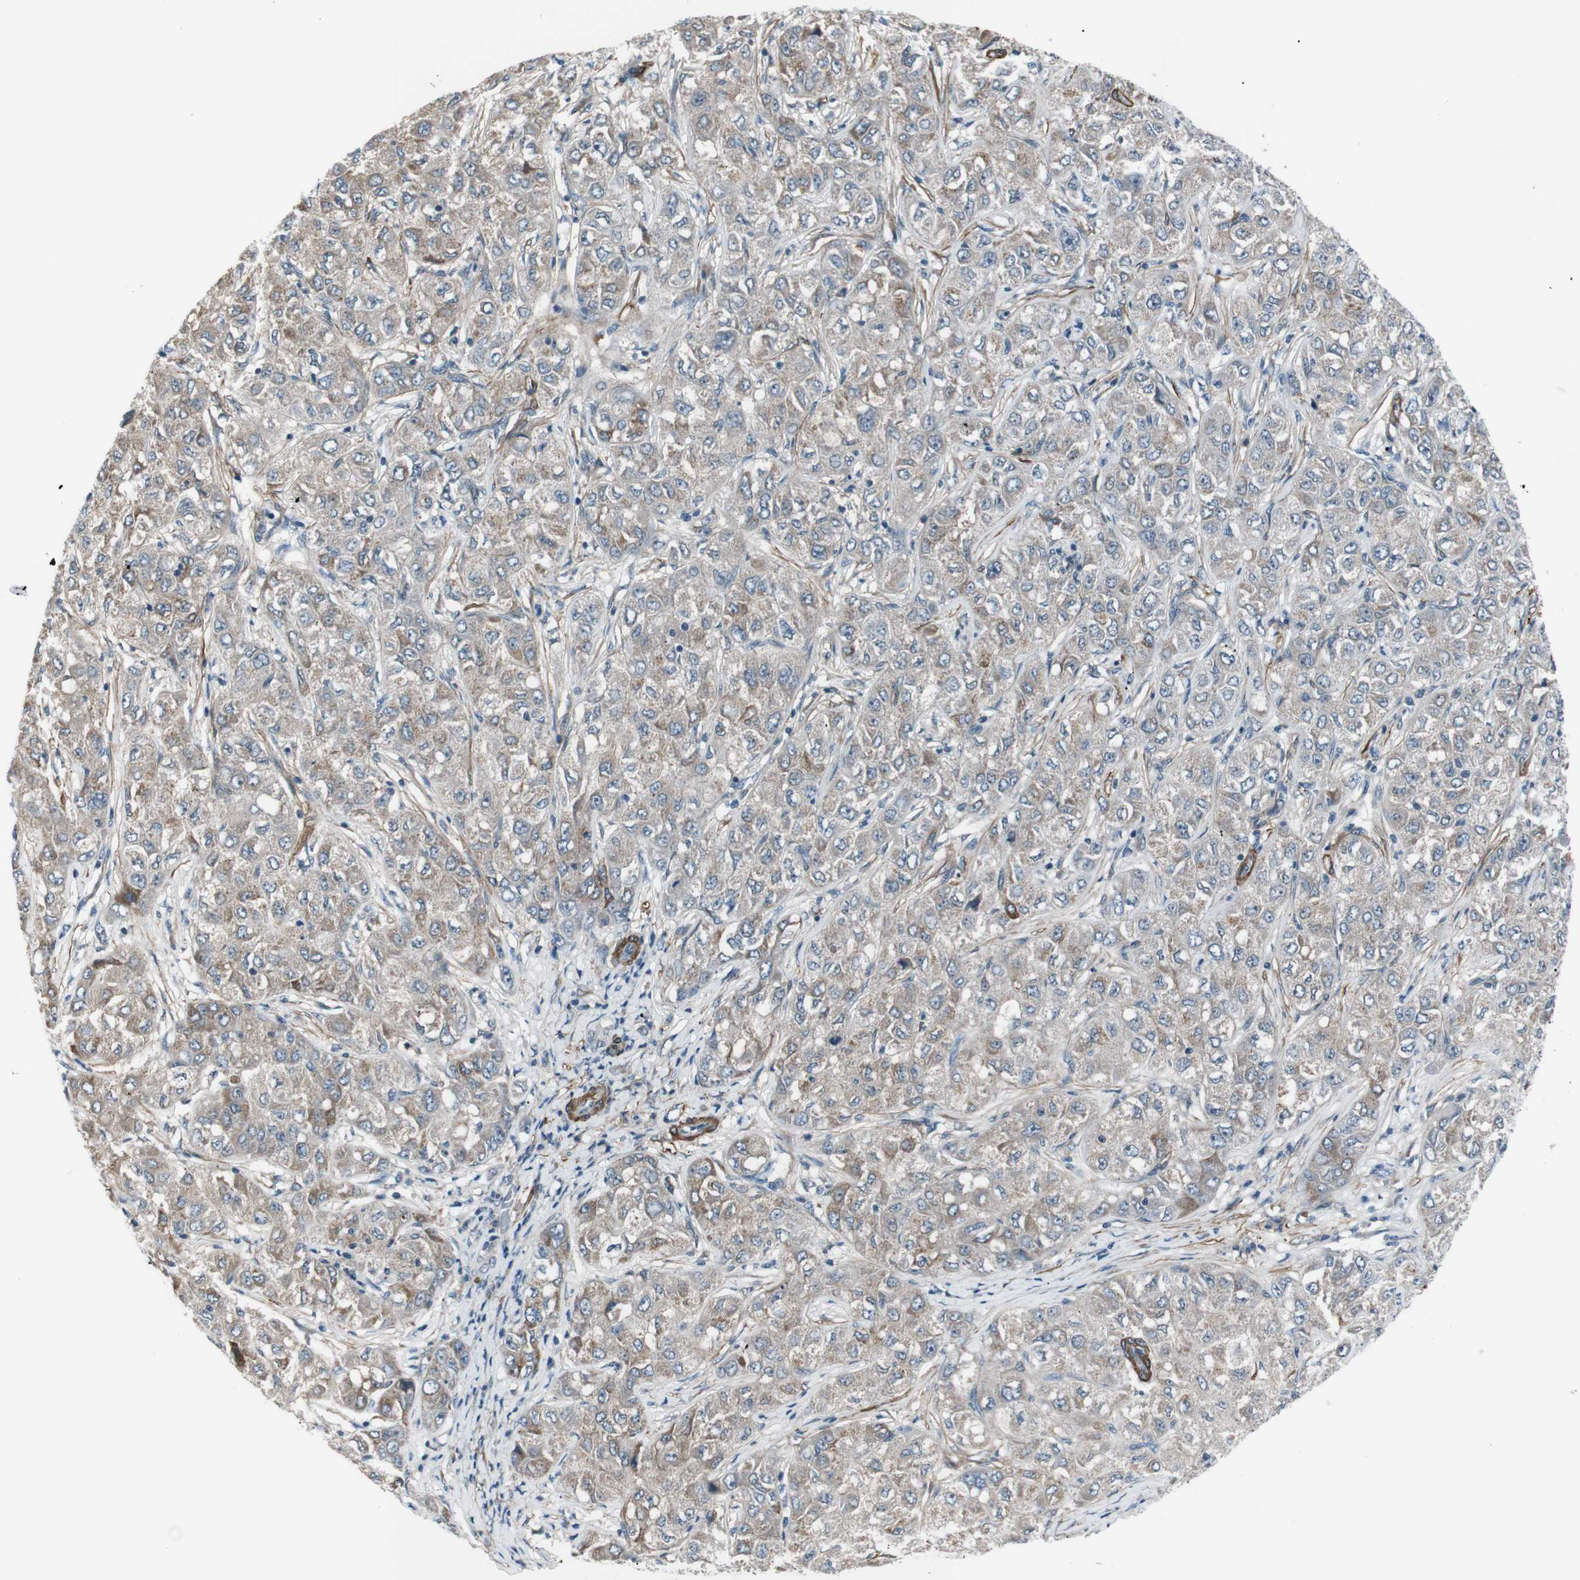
{"staining": {"intensity": "weak", "quantity": ">75%", "location": "cytoplasmic/membranous"}, "tissue": "liver cancer", "cell_type": "Tumor cells", "image_type": "cancer", "snomed": [{"axis": "morphology", "description": "Carcinoma, Hepatocellular, NOS"}, {"axis": "topography", "description": "Liver"}], "caption": "Weak cytoplasmic/membranous staining is seen in approximately >75% of tumor cells in hepatocellular carcinoma (liver).", "gene": "PDLIM5", "patient": {"sex": "male", "age": 80}}